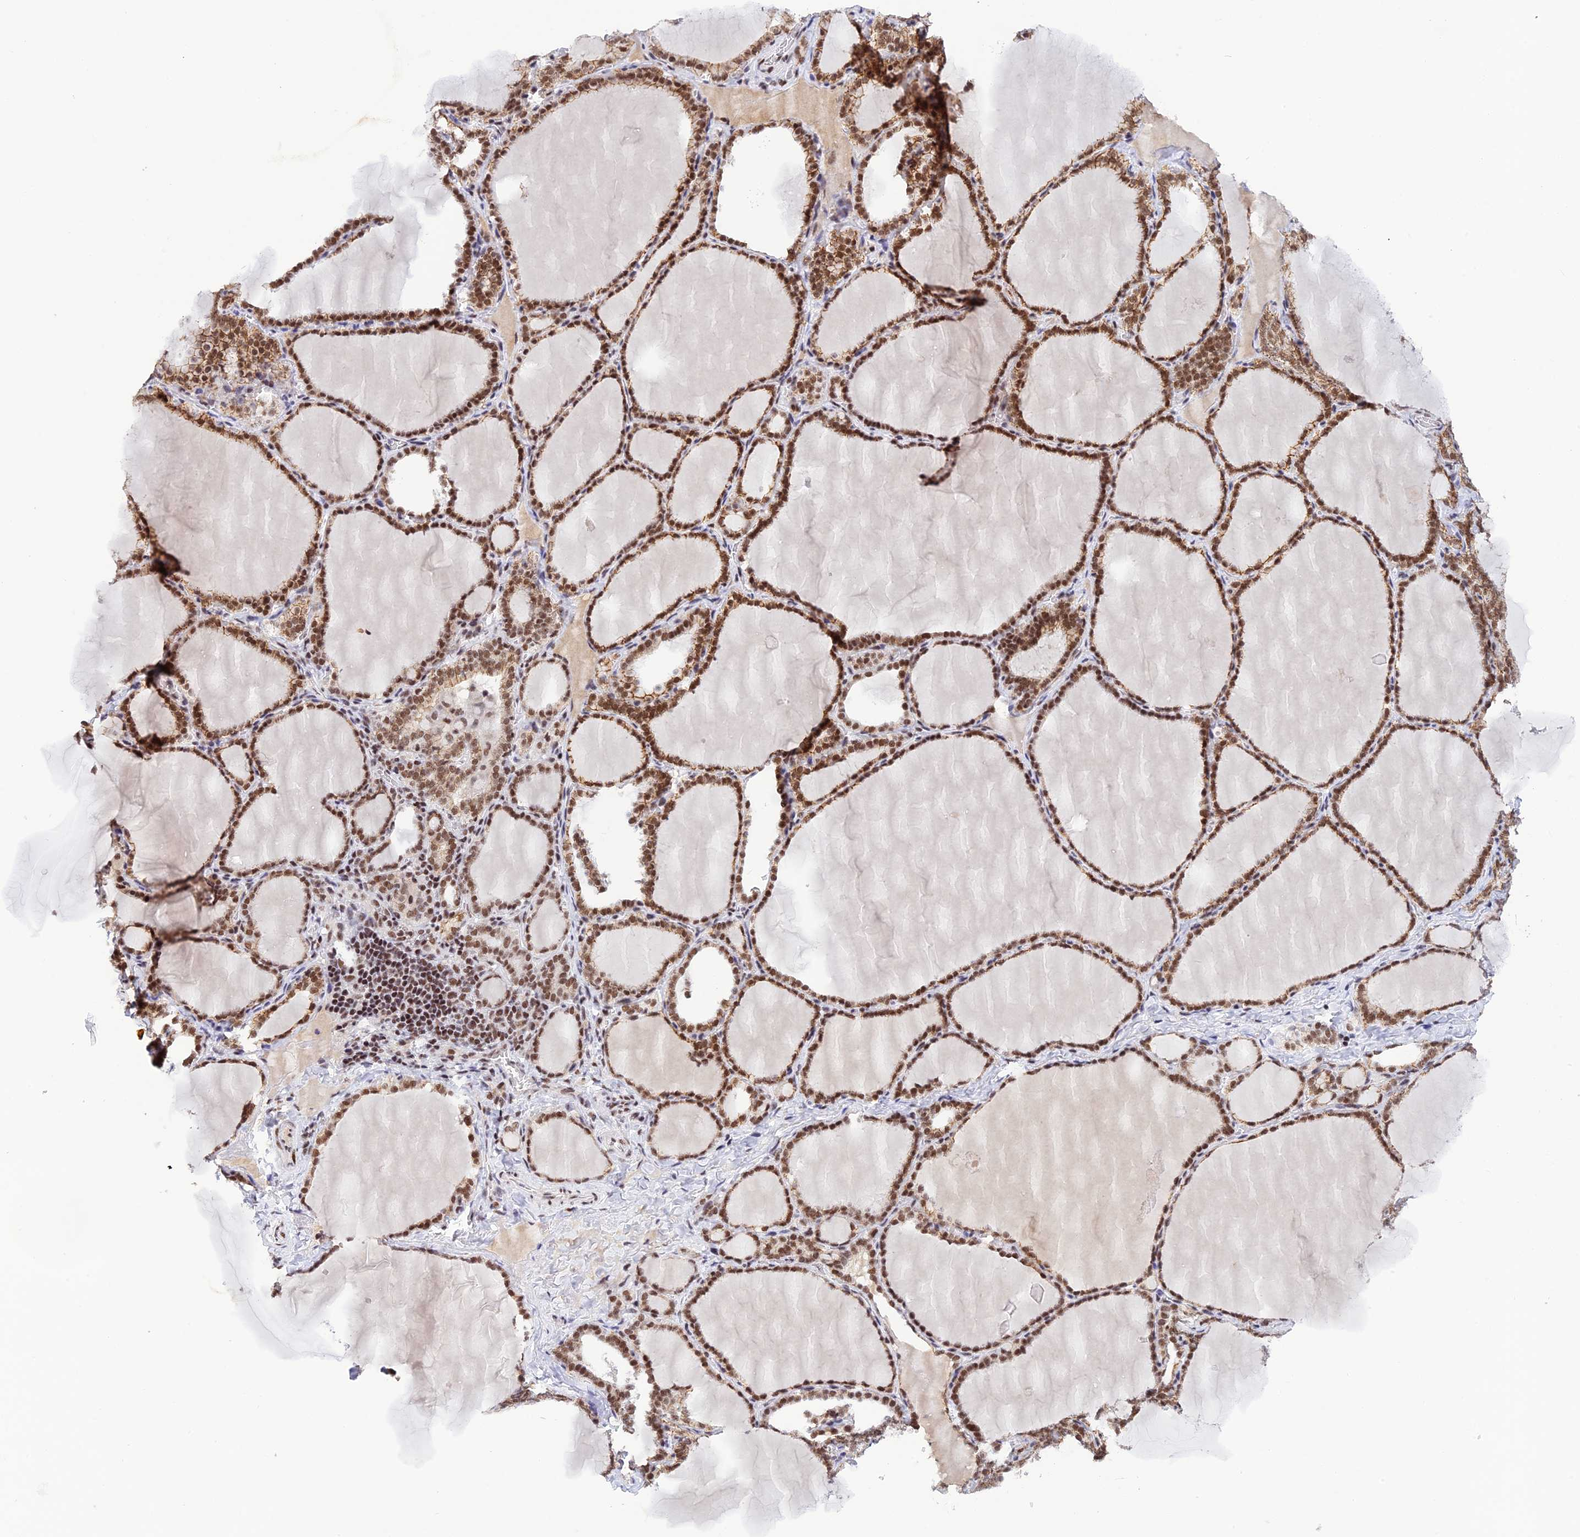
{"staining": {"intensity": "moderate", "quantity": ">75%", "location": "cytoplasmic/membranous,nuclear"}, "tissue": "thyroid gland", "cell_type": "Glandular cells", "image_type": "normal", "snomed": [{"axis": "morphology", "description": "Normal tissue, NOS"}, {"axis": "topography", "description": "Thyroid gland"}], "caption": "This is a photomicrograph of immunohistochemistry (IHC) staining of unremarkable thyroid gland, which shows moderate positivity in the cytoplasmic/membranous,nuclear of glandular cells.", "gene": "THAP11", "patient": {"sex": "female", "age": 39}}